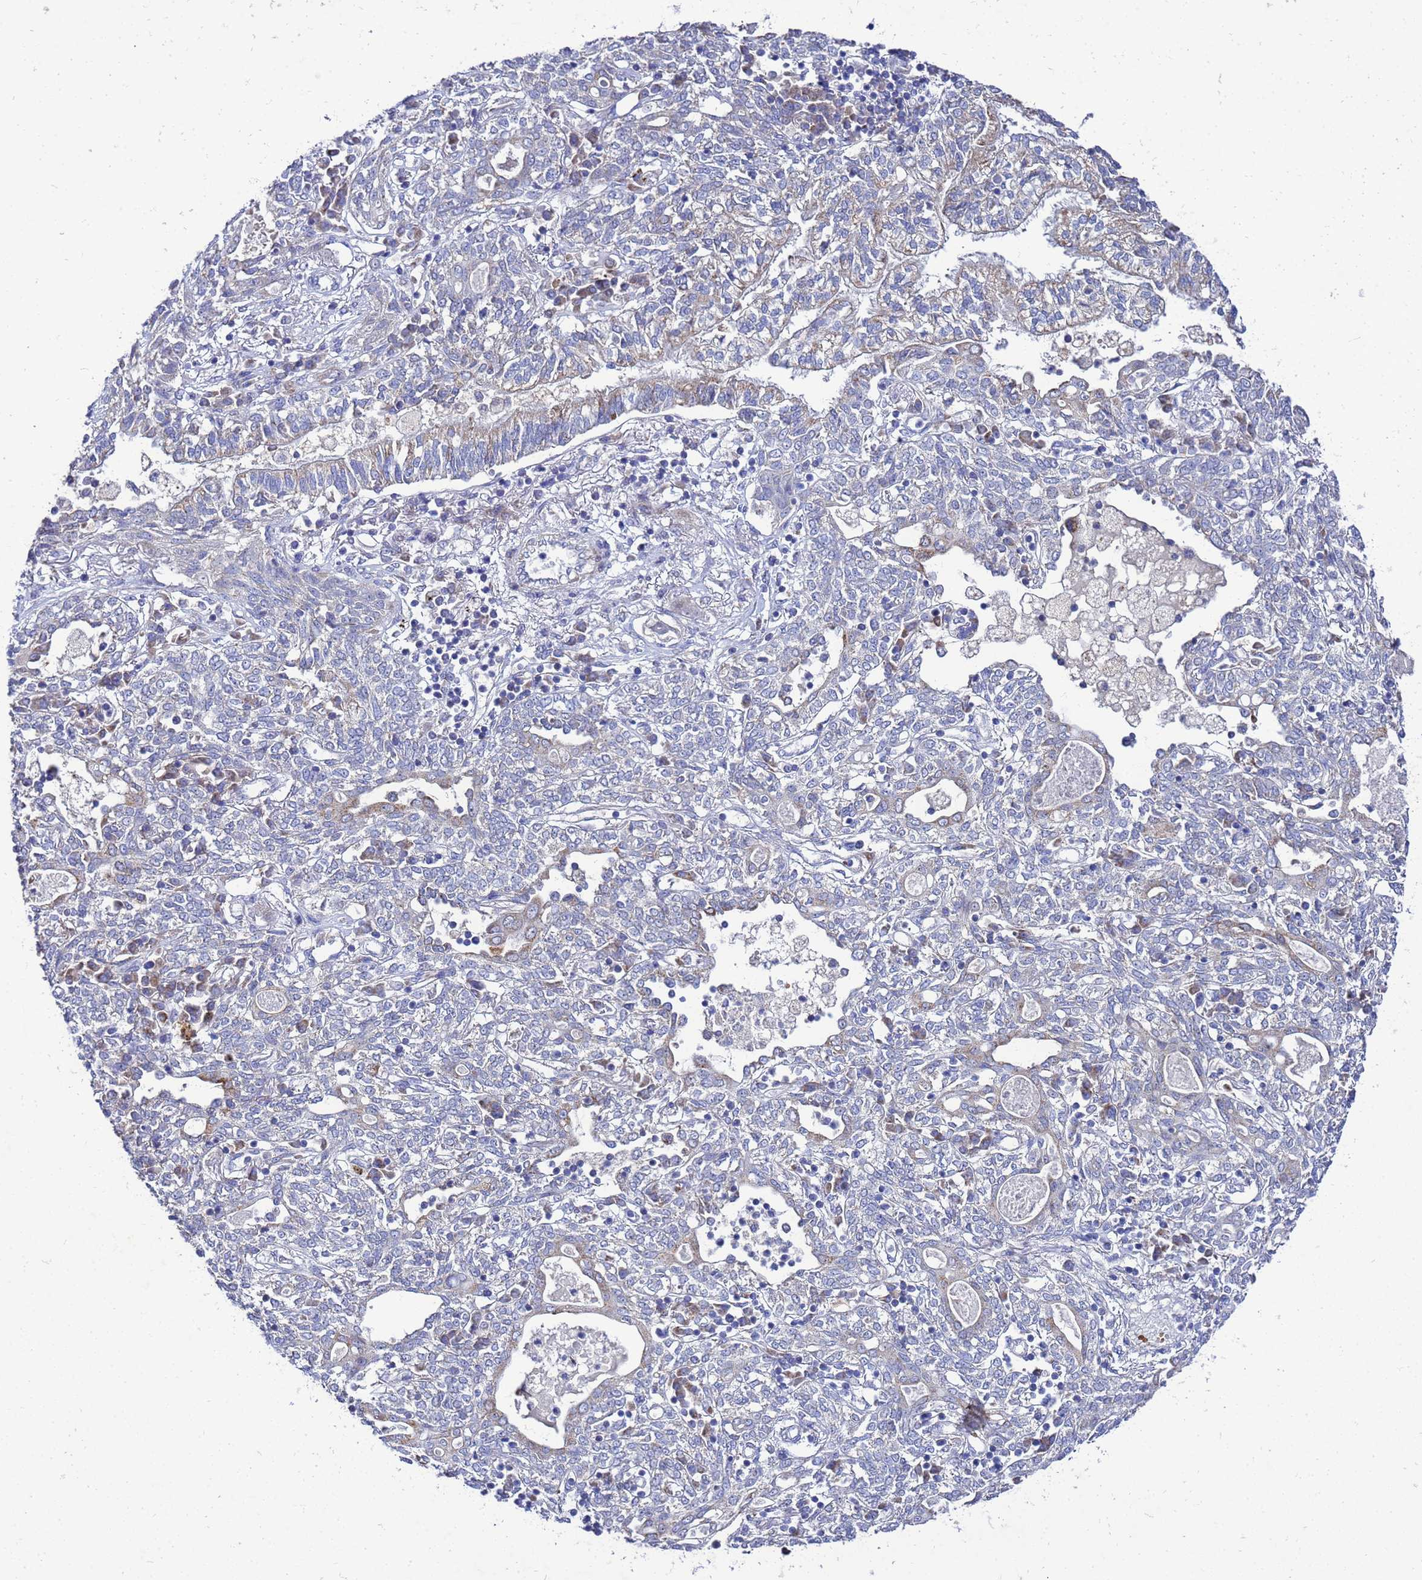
{"staining": {"intensity": "weak", "quantity": "<25%", "location": "cytoplasmic/membranous"}, "tissue": "lung cancer", "cell_type": "Tumor cells", "image_type": "cancer", "snomed": [{"axis": "morphology", "description": "Squamous cell carcinoma, NOS"}, {"axis": "topography", "description": "Lung"}], "caption": "Immunohistochemical staining of human lung squamous cell carcinoma shows no significant positivity in tumor cells.", "gene": "FAHD2A", "patient": {"sex": "female", "age": 70}}